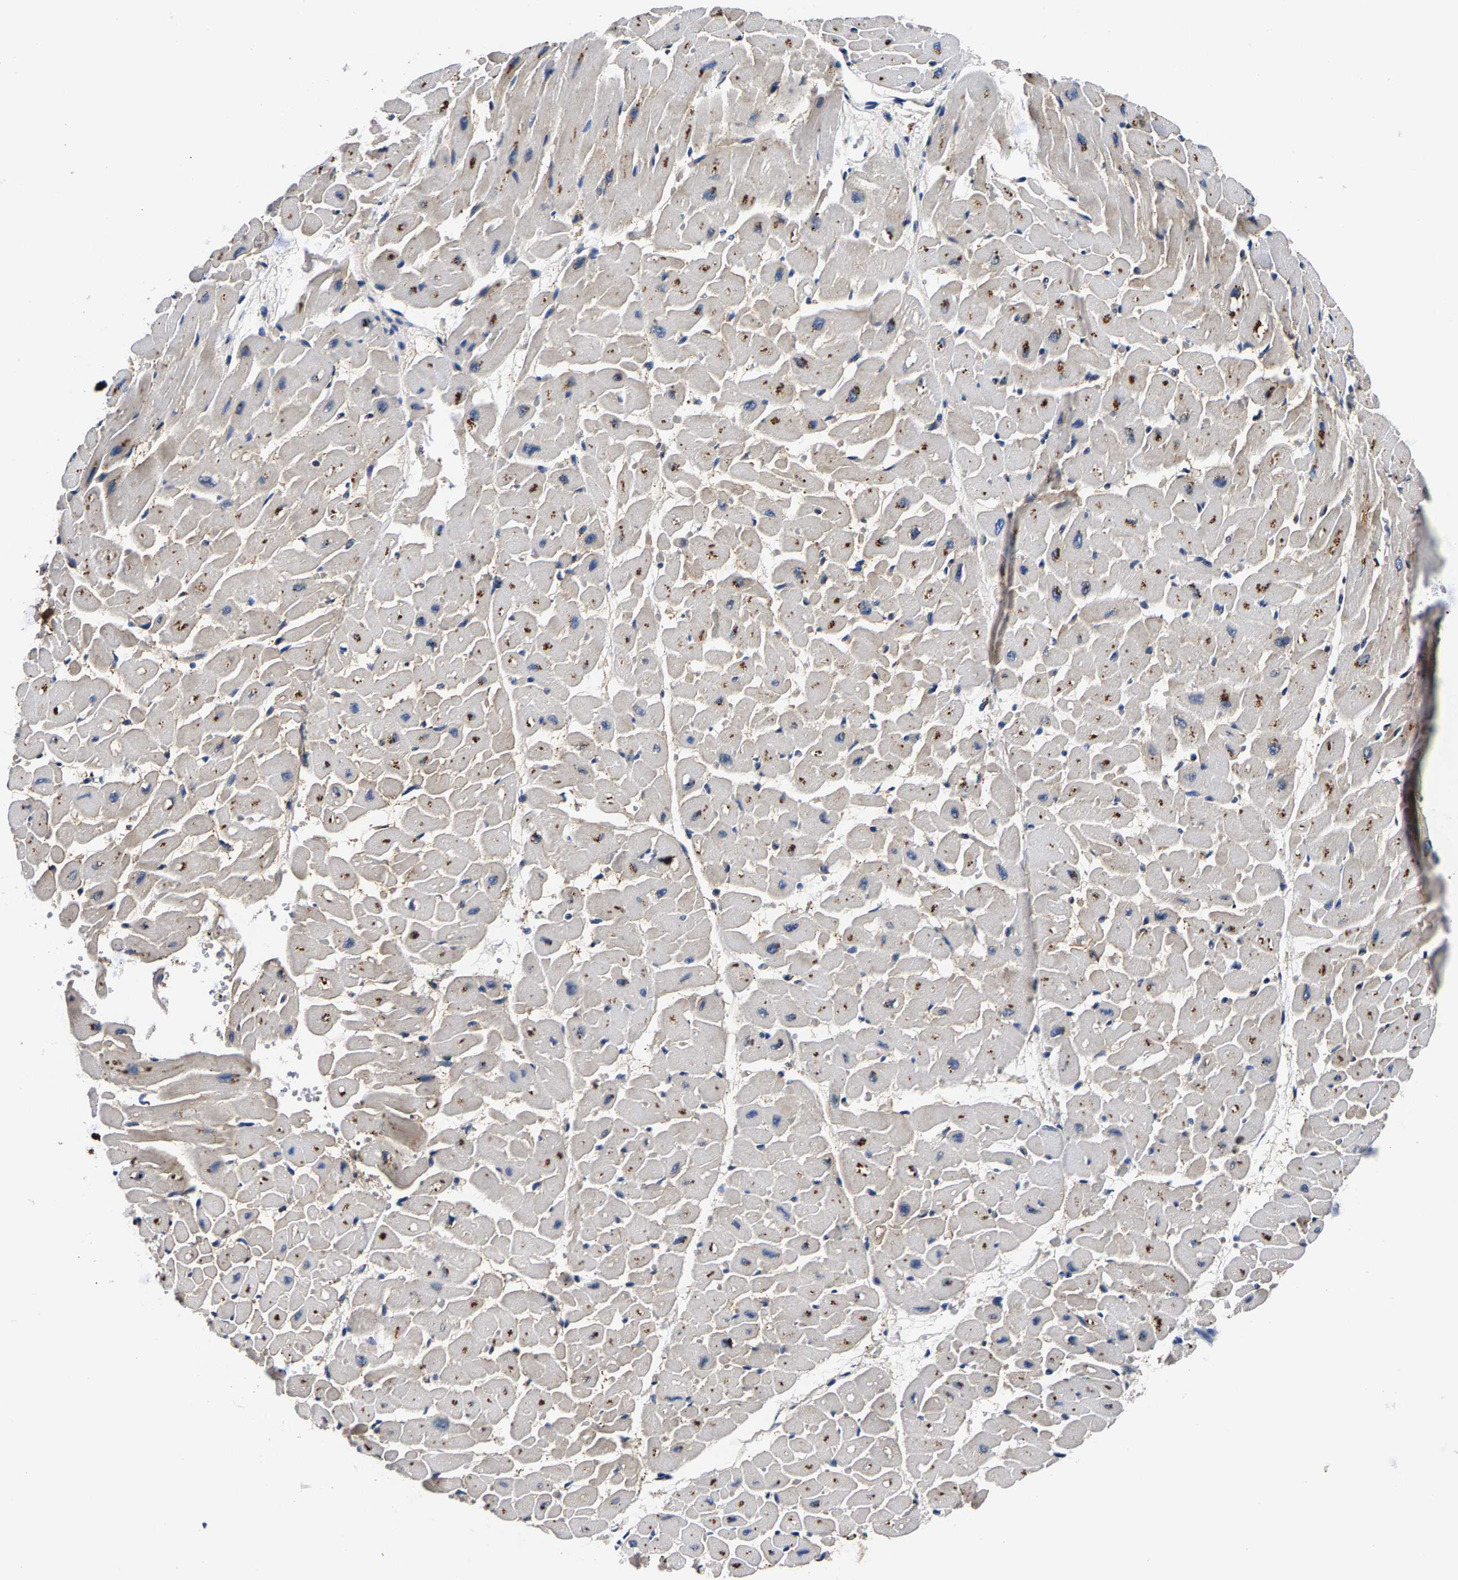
{"staining": {"intensity": "moderate", "quantity": "25%-75%", "location": "cytoplasmic/membranous"}, "tissue": "heart muscle", "cell_type": "Cardiomyocytes", "image_type": "normal", "snomed": [{"axis": "morphology", "description": "Normal tissue, NOS"}, {"axis": "topography", "description": "Heart"}], "caption": "Immunohistochemistry (IHC) micrograph of unremarkable heart muscle: human heart muscle stained using immunohistochemistry (IHC) demonstrates medium levels of moderate protein expression localized specifically in the cytoplasmic/membranous of cardiomyocytes, appearing as a cytoplasmic/membranous brown color.", "gene": "P2RY4", "patient": {"sex": "male", "age": 45}}